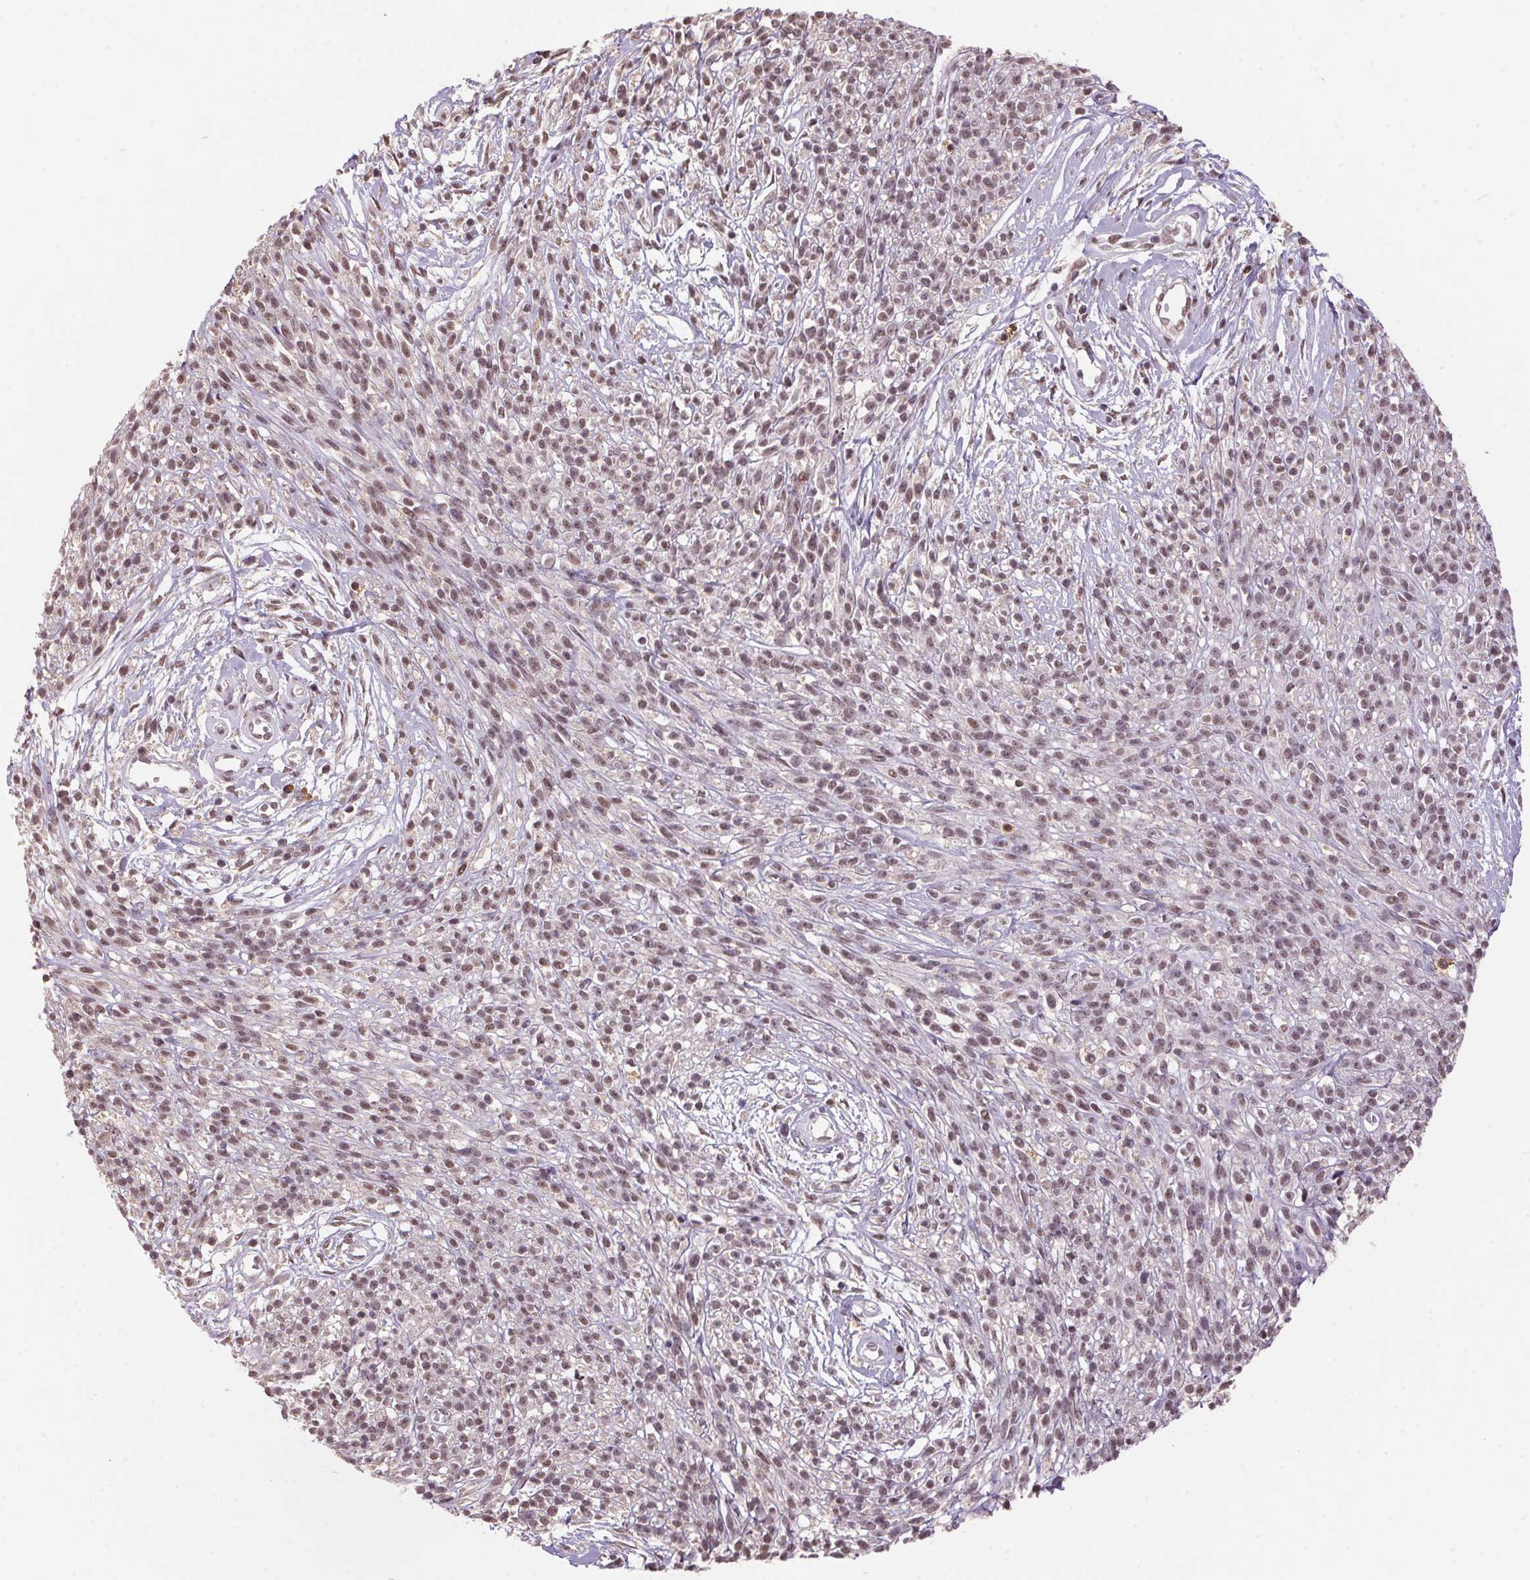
{"staining": {"intensity": "moderate", "quantity": ">75%", "location": "nuclear"}, "tissue": "melanoma", "cell_type": "Tumor cells", "image_type": "cancer", "snomed": [{"axis": "morphology", "description": "Malignant melanoma, NOS"}, {"axis": "topography", "description": "Skin"}, {"axis": "topography", "description": "Skin of trunk"}], "caption": "Protein analysis of malignant melanoma tissue displays moderate nuclear positivity in about >75% of tumor cells. (DAB (3,3'-diaminobenzidine) IHC, brown staining for protein, blue staining for nuclei).", "gene": "ZBTB4", "patient": {"sex": "male", "age": 74}}